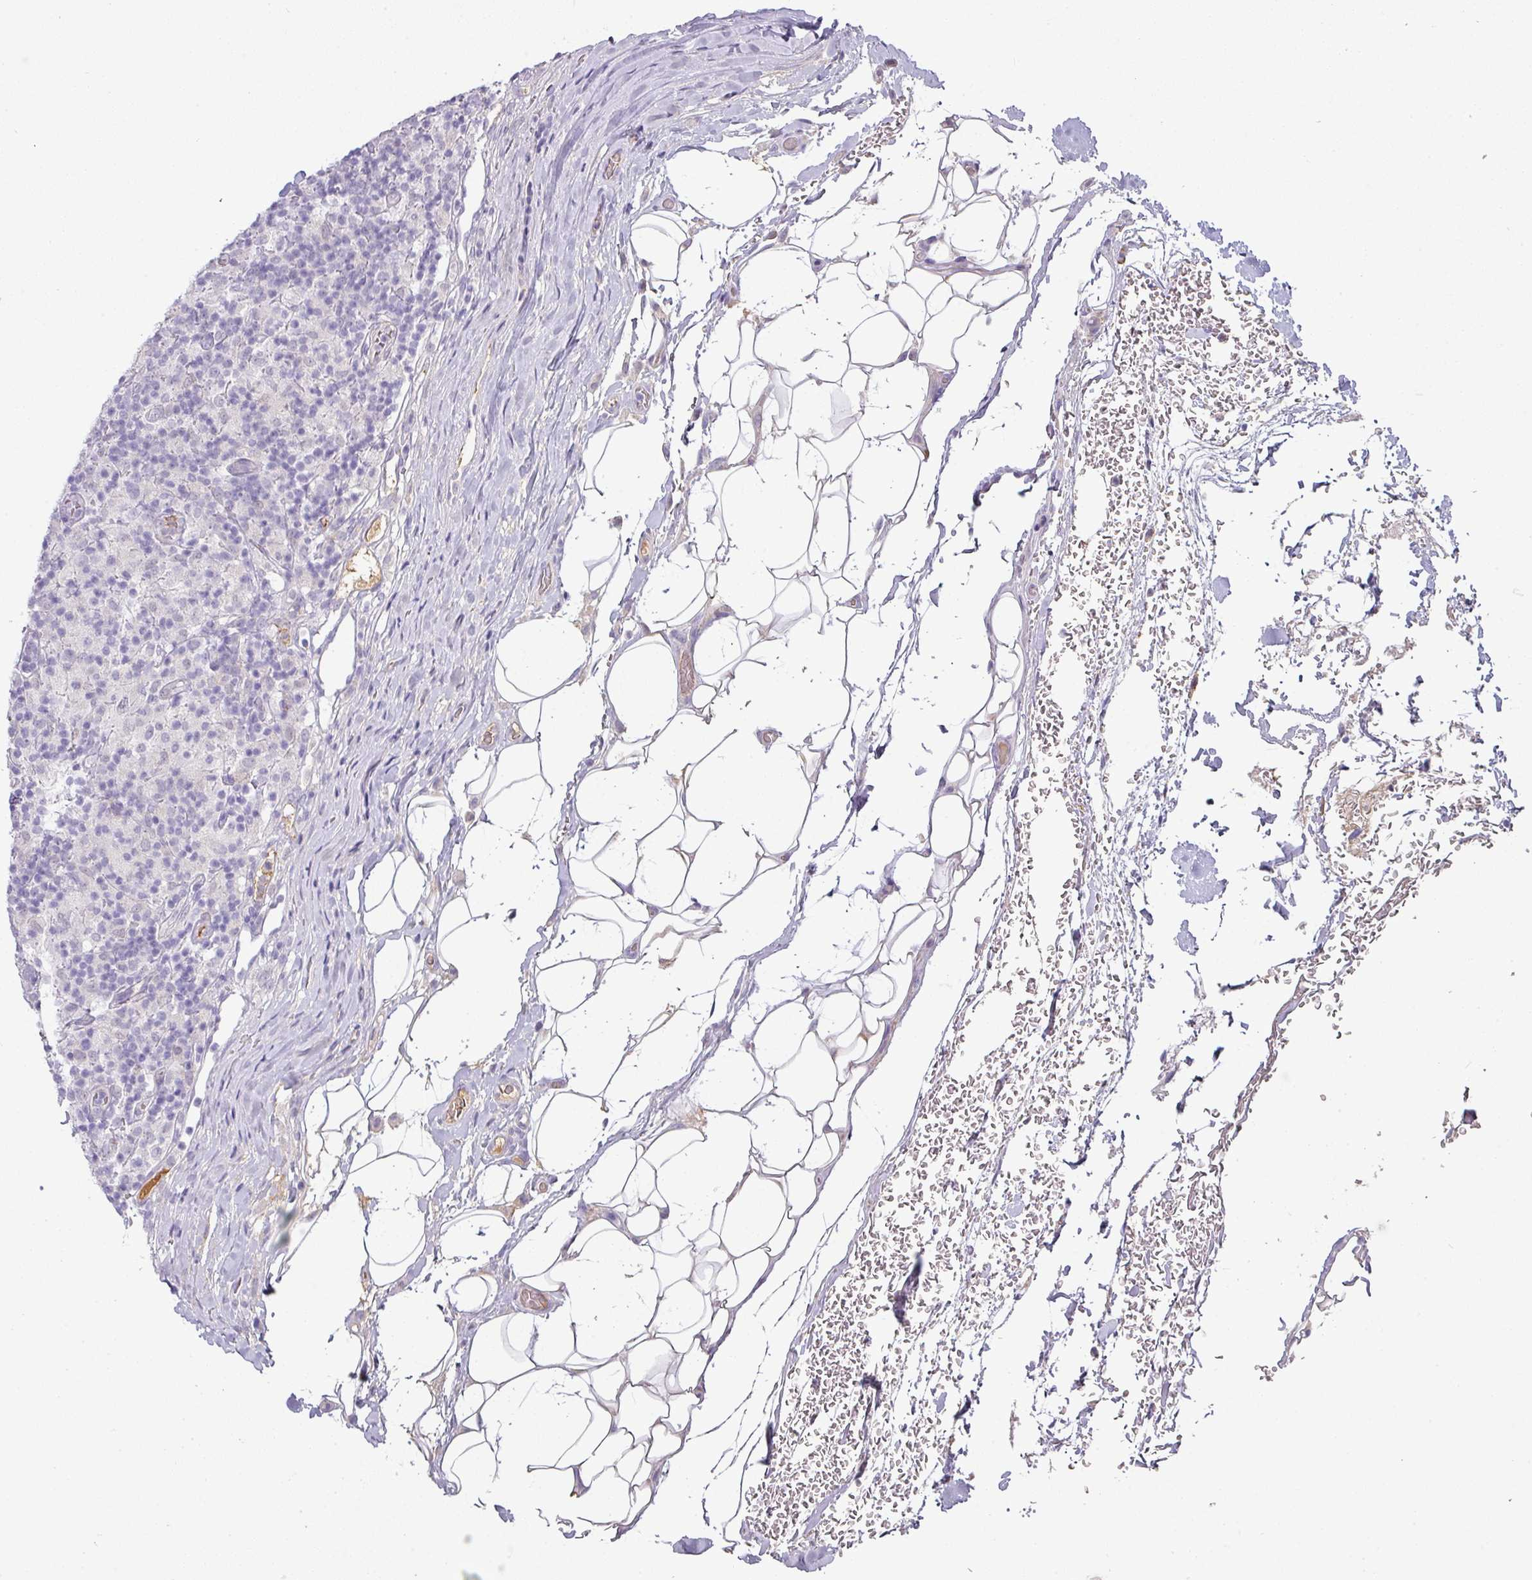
{"staining": {"intensity": "negative", "quantity": "none", "location": "none"}, "tissue": "lymphoma", "cell_type": "Tumor cells", "image_type": "cancer", "snomed": [{"axis": "morphology", "description": "Hodgkin's disease, NOS"}, {"axis": "topography", "description": "Lymph node"}], "caption": "This image is of Hodgkin's disease stained with IHC to label a protein in brown with the nuclei are counter-stained blue. There is no expression in tumor cells.", "gene": "FGF17", "patient": {"sex": "male", "age": 70}}